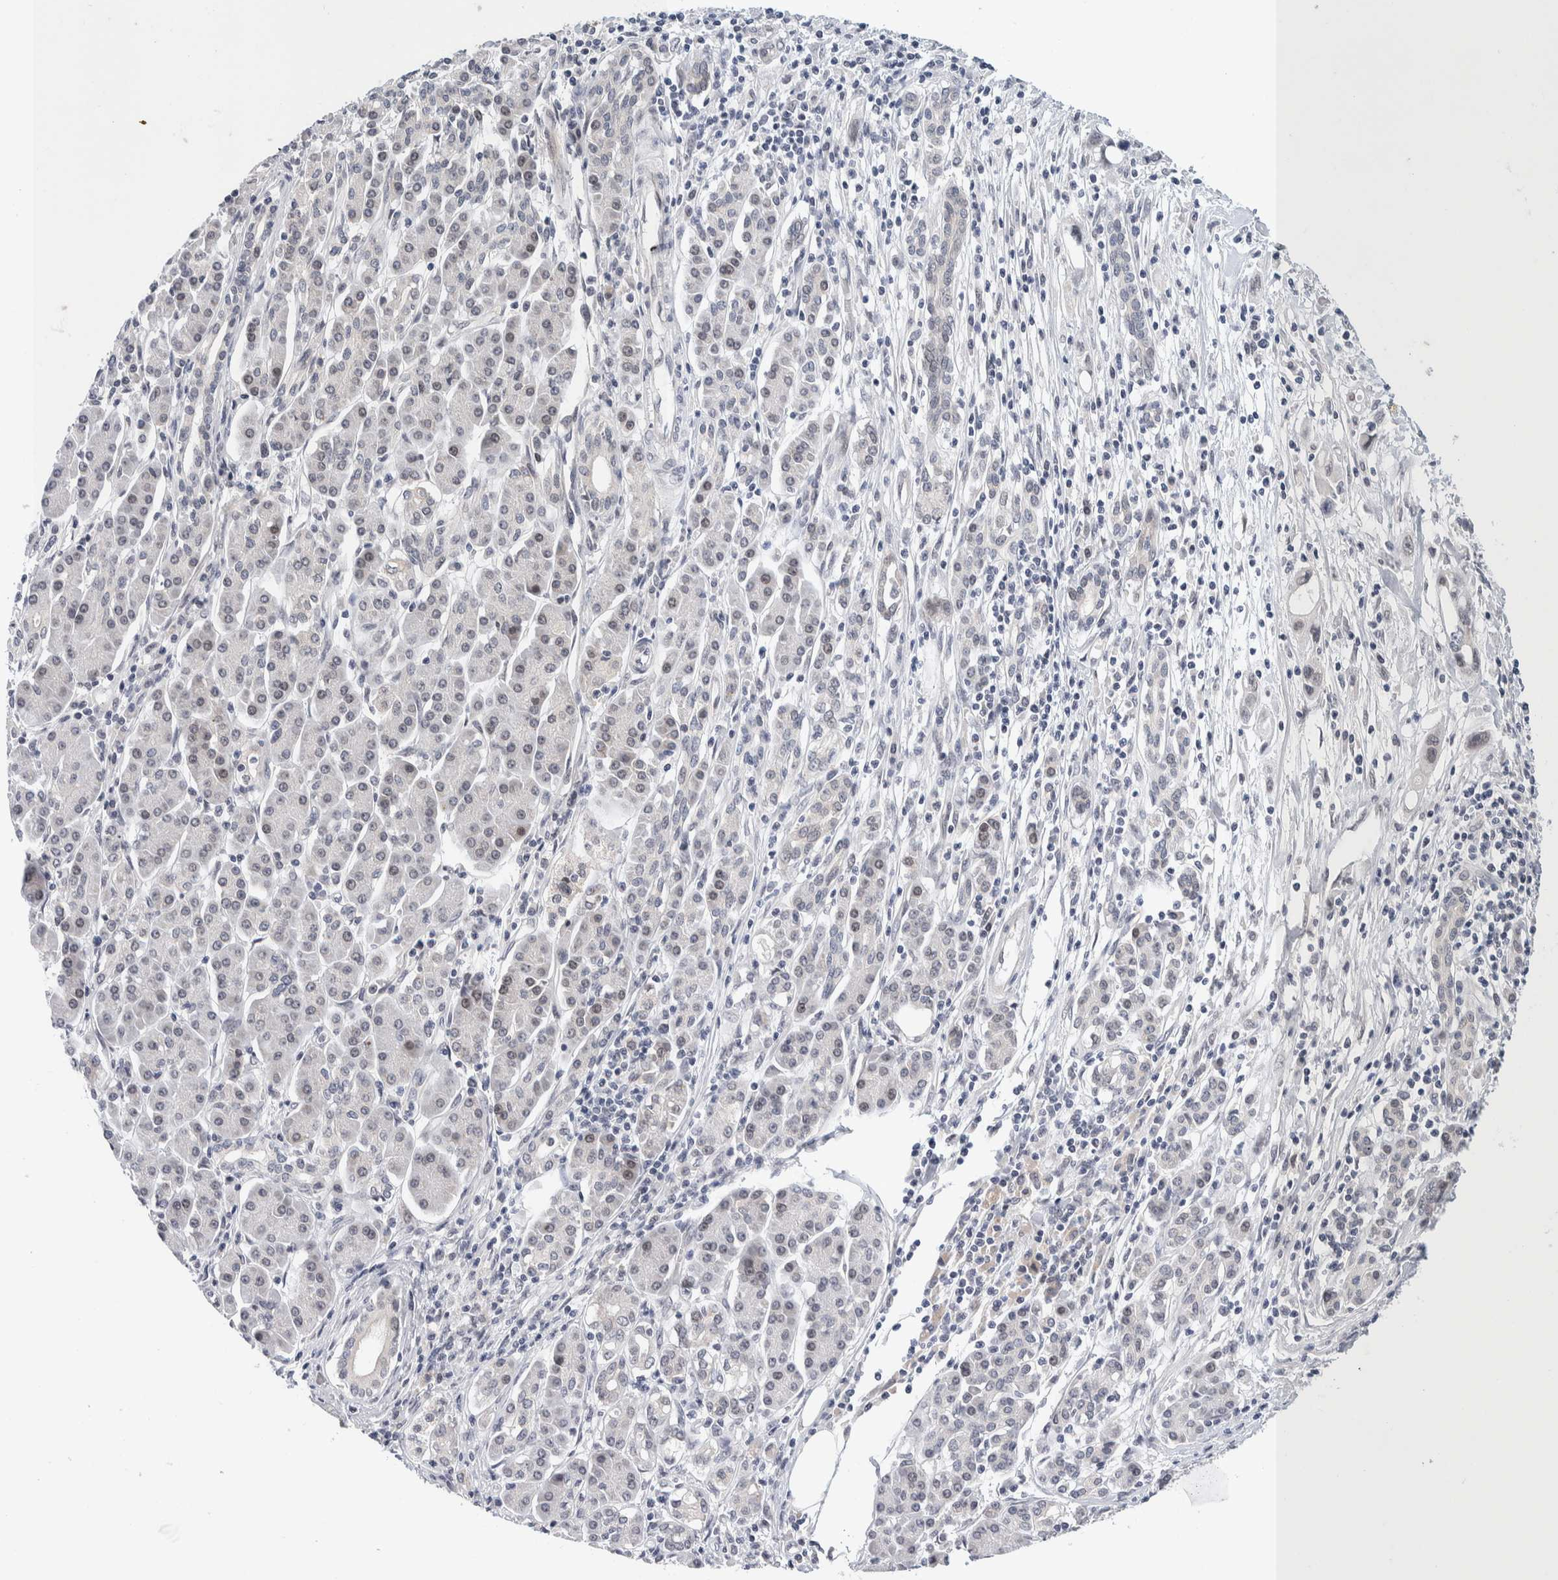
{"staining": {"intensity": "weak", "quantity": "<25%", "location": "nuclear"}, "tissue": "pancreatic cancer", "cell_type": "Tumor cells", "image_type": "cancer", "snomed": [{"axis": "morphology", "description": "Adenocarcinoma, NOS"}, {"axis": "topography", "description": "Pancreas"}], "caption": "This is an IHC micrograph of pancreatic cancer. There is no expression in tumor cells.", "gene": "CRAT", "patient": {"sex": "female", "age": 57}}